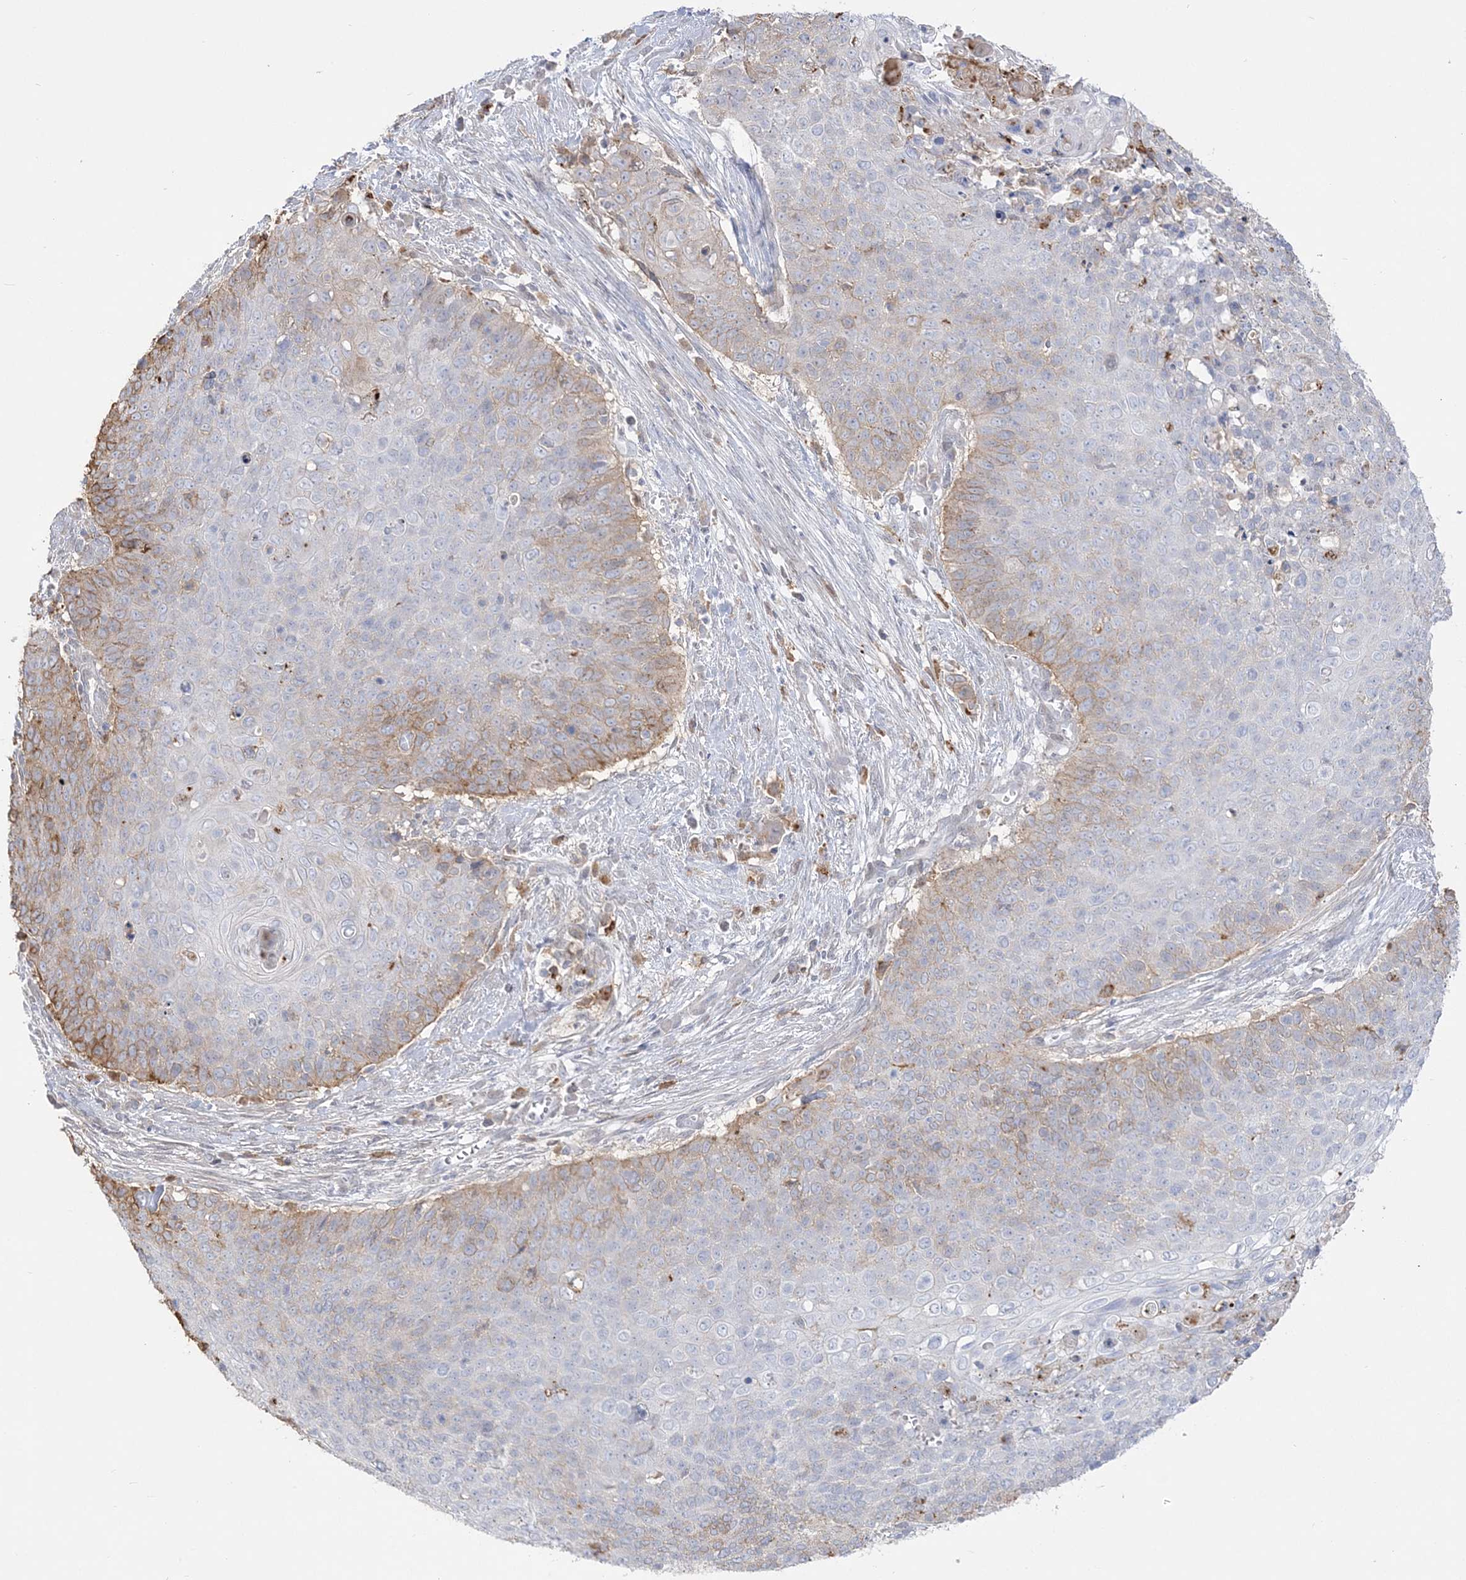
{"staining": {"intensity": "moderate", "quantity": "25%-75%", "location": "cytoplasmic/membranous"}, "tissue": "cervical cancer", "cell_type": "Tumor cells", "image_type": "cancer", "snomed": [{"axis": "morphology", "description": "Squamous cell carcinoma, NOS"}, {"axis": "topography", "description": "Cervix"}], "caption": "Cervical cancer (squamous cell carcinoma) stained with a brown dye shows moderate cytoplasmic/membranous positive expression in about 25%-75% of tumor cells.", "gene": "HAAO", "patient": {"sex": "female", "age": 39}}